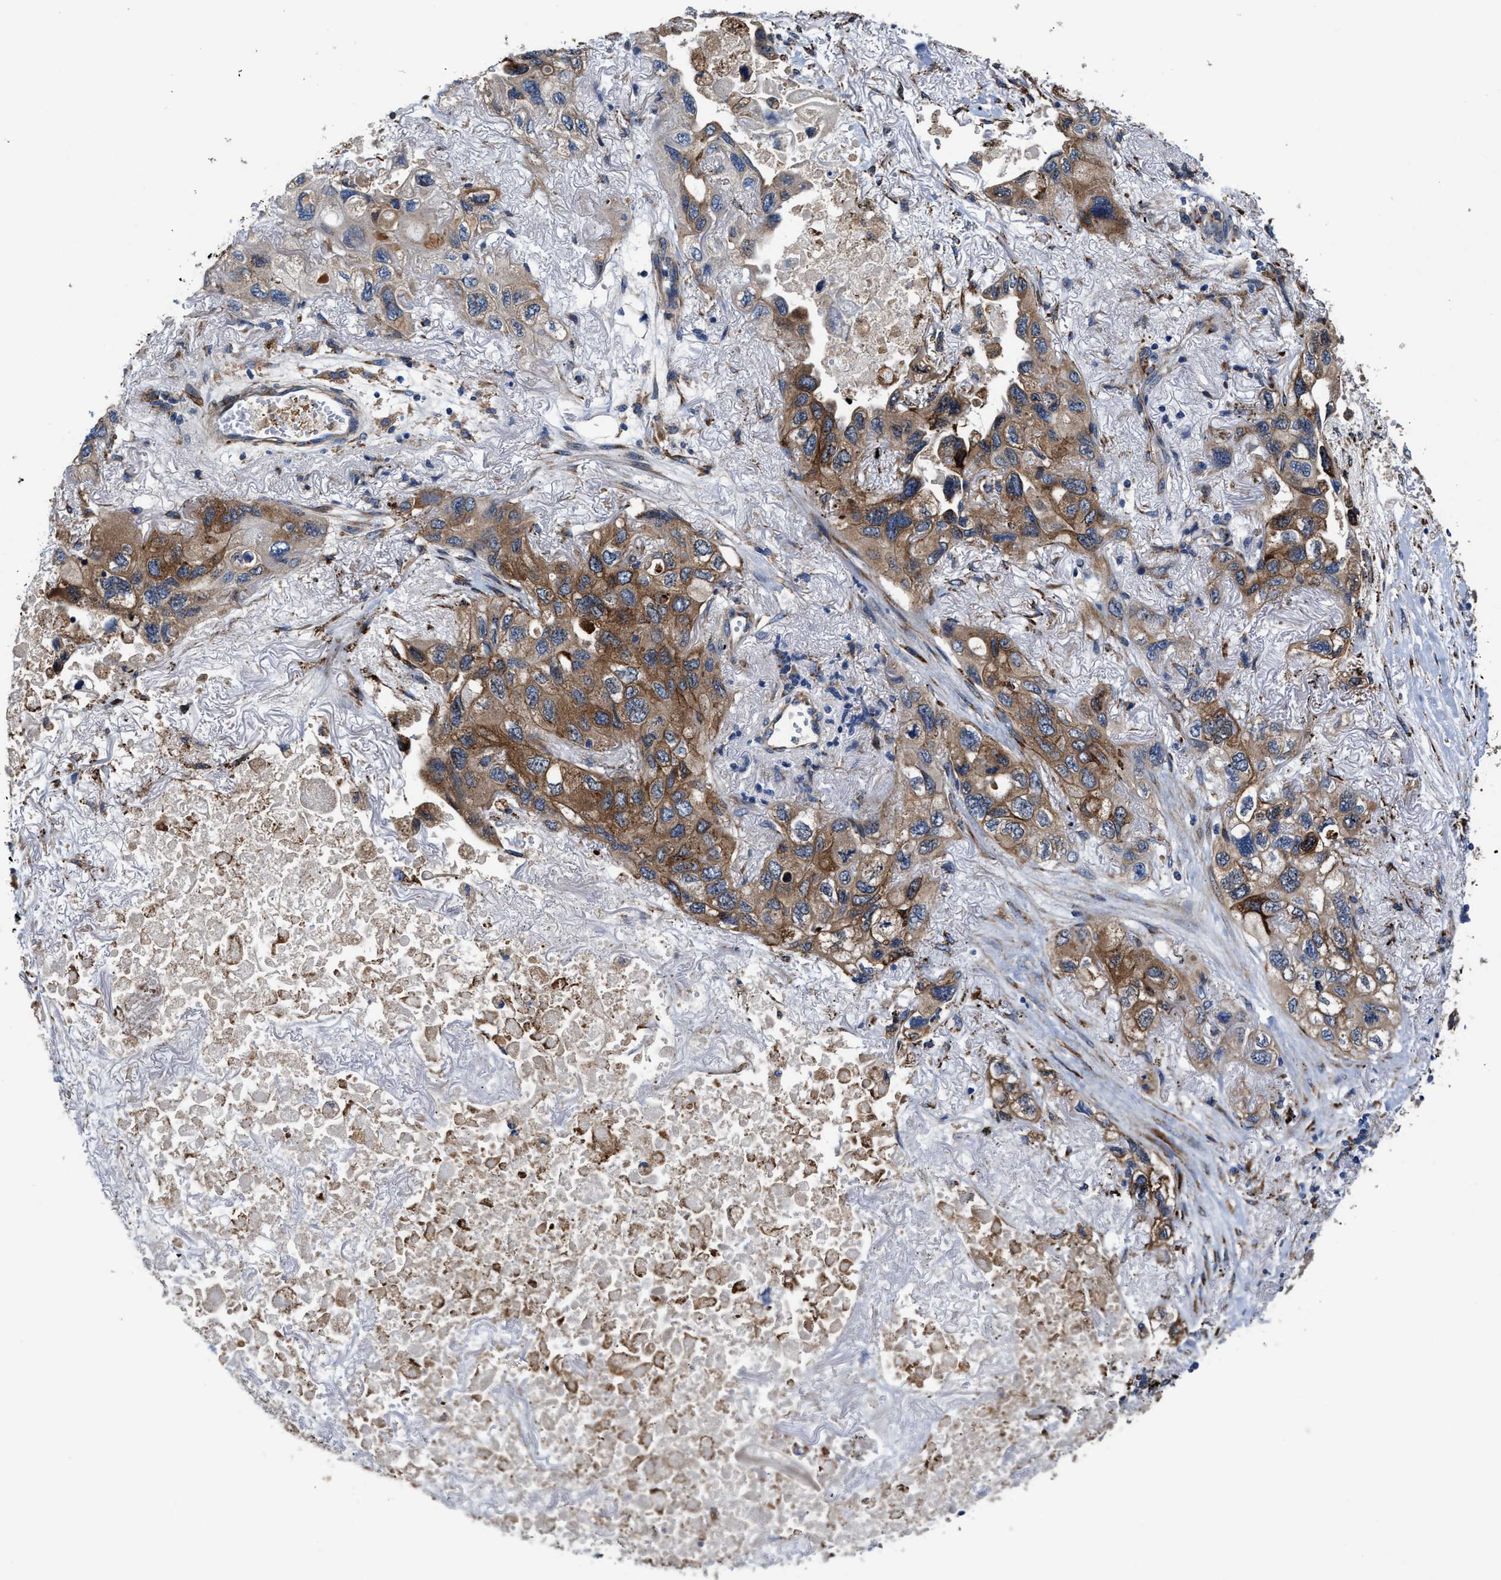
{"staining": {"intensity": "strong", "quantity": ">75%", "location": "cytoplasmic/membranous"}, "tissue": "lung cancer", "cell_type": "Tumor cells", "image_type": "cancer", "snomed": [{"axis": "morphology", "description": "Squamous cell carcinoma, NOS"}, {"axis": "topography", "description": "Lung"}], "caption": "The image demonstrates a brown stain indicating the presence of a protein in the cytoplasmic/membranous of tumor cells in lung squamous cell carcinoma. (Brightfield microscopy of DAB IHC at high magnification).", "gene": "SLC12A2", "patient": {"sex": "female", "age": 73}}